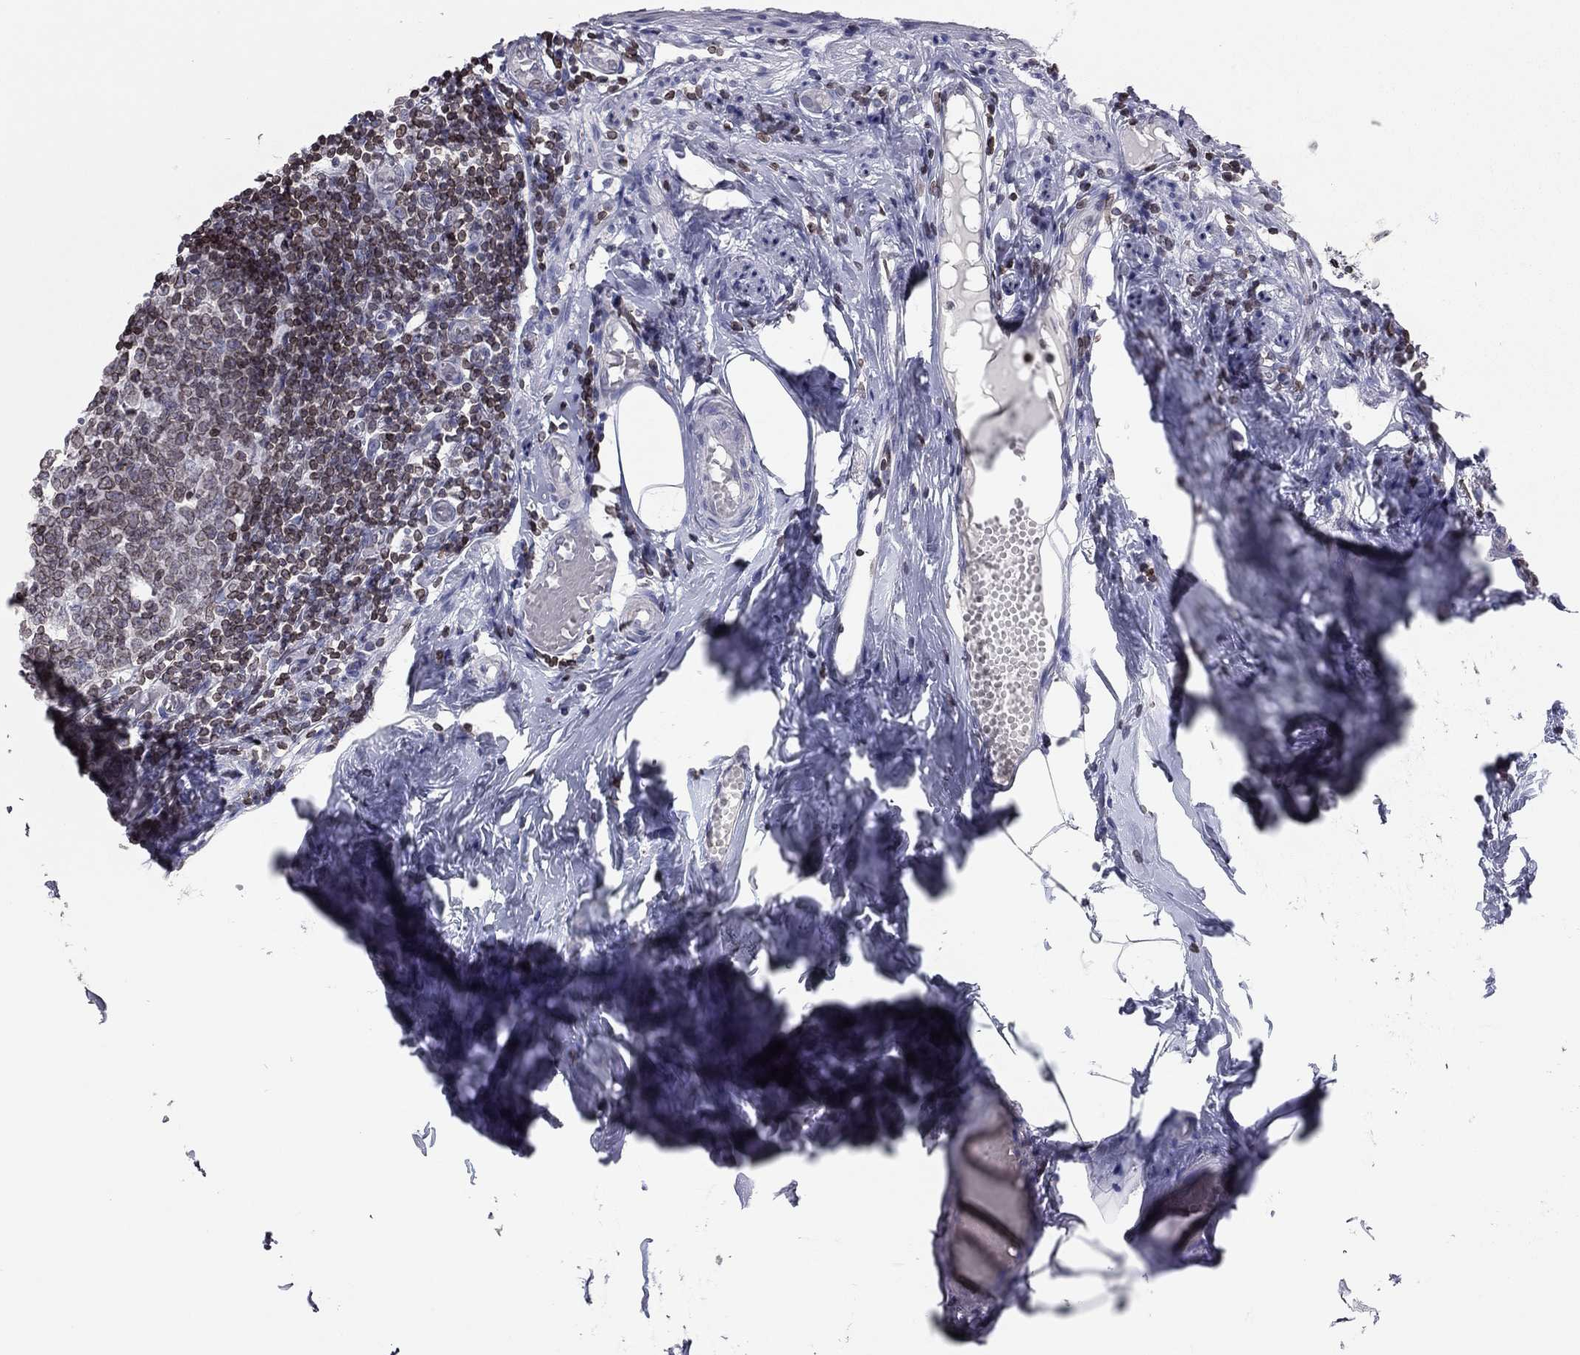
{"staining": {"intensity": "weak", "quantity": ">75%", "location": "cytoplasmic/membranous,nuclear"}, "tissue": "appendix", "cell_type": "Glandular cells", "image_type": "normal", "snomed": [{"axis": "morphology", "description": "Normal tissue, NOS"}, {"axis": "topography", "description": "Appendix"}], "caption": "The photomicrograph demonstrates staining of normal appendix, revealing weak cytoplasmic/membranous,nuclear protein staining (brown color) within glandular cells. (Stains: DAB in brown, nuclei in blue, Microscopy: brightfield microscopy at high magnification).", "gene": "ESPL1", "patient": {"sex": "female", "age": 32}}